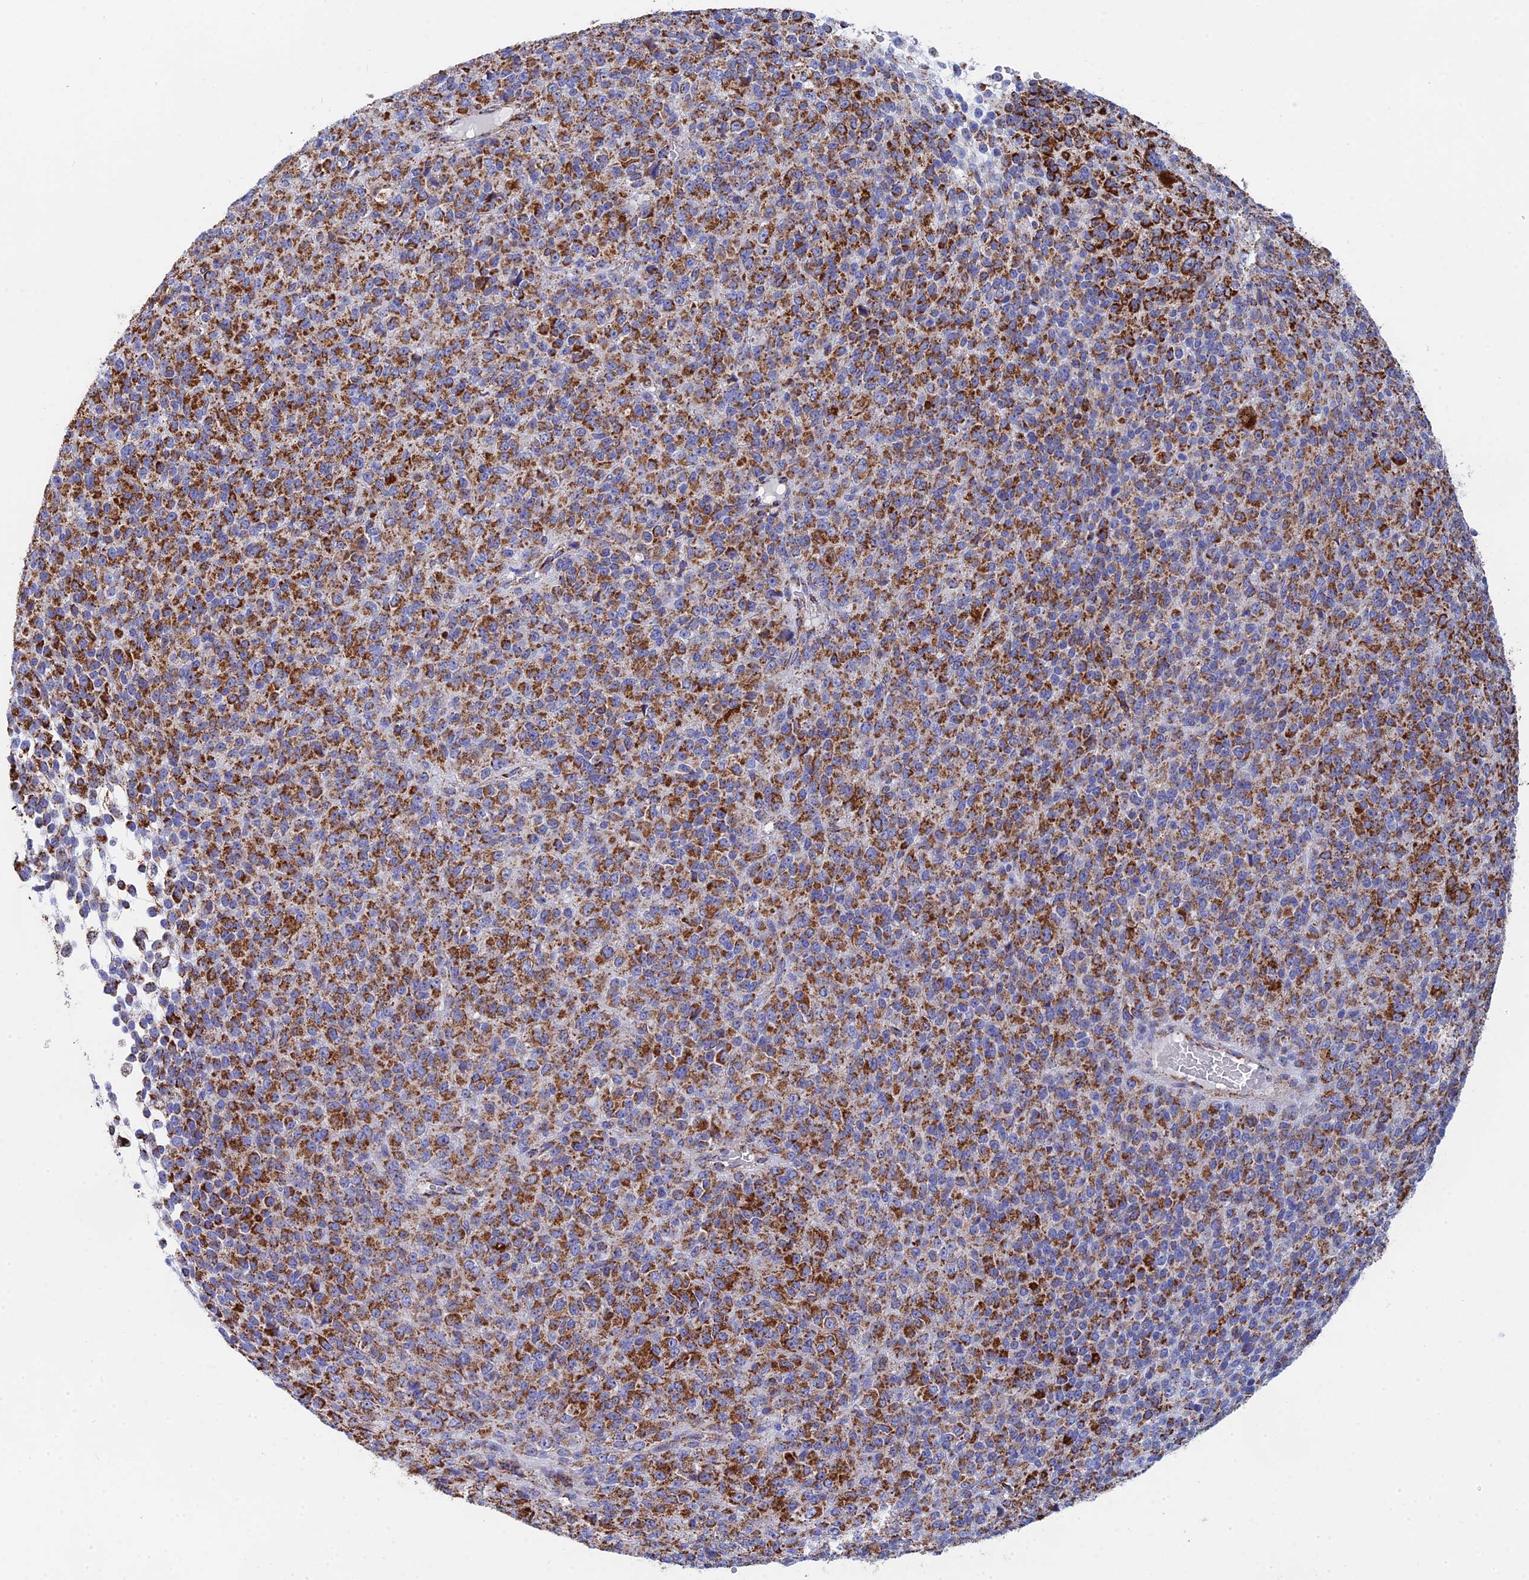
{"staining": {"intensity": "moderate", "quantity": ">75%", "location": "cytoplasmic/membranous"}, "tissue": "melanoma", "cell_type": "Tumor cells", "image_type": "cancer", "snomed": [{"axis": "morphology", "description": "Malignant melanoma, Metastatic site"}, {"axis": "topography", "description": "Brain"}], "caption": "Protein analysis of malignant melanoma (metastatic site) tissue displays moderate cytoplasmic/membranous staining in approximately >75% of tumor cells.", "gene": "NDUFA5", "patient": {"sex": "female", "age": 56}}